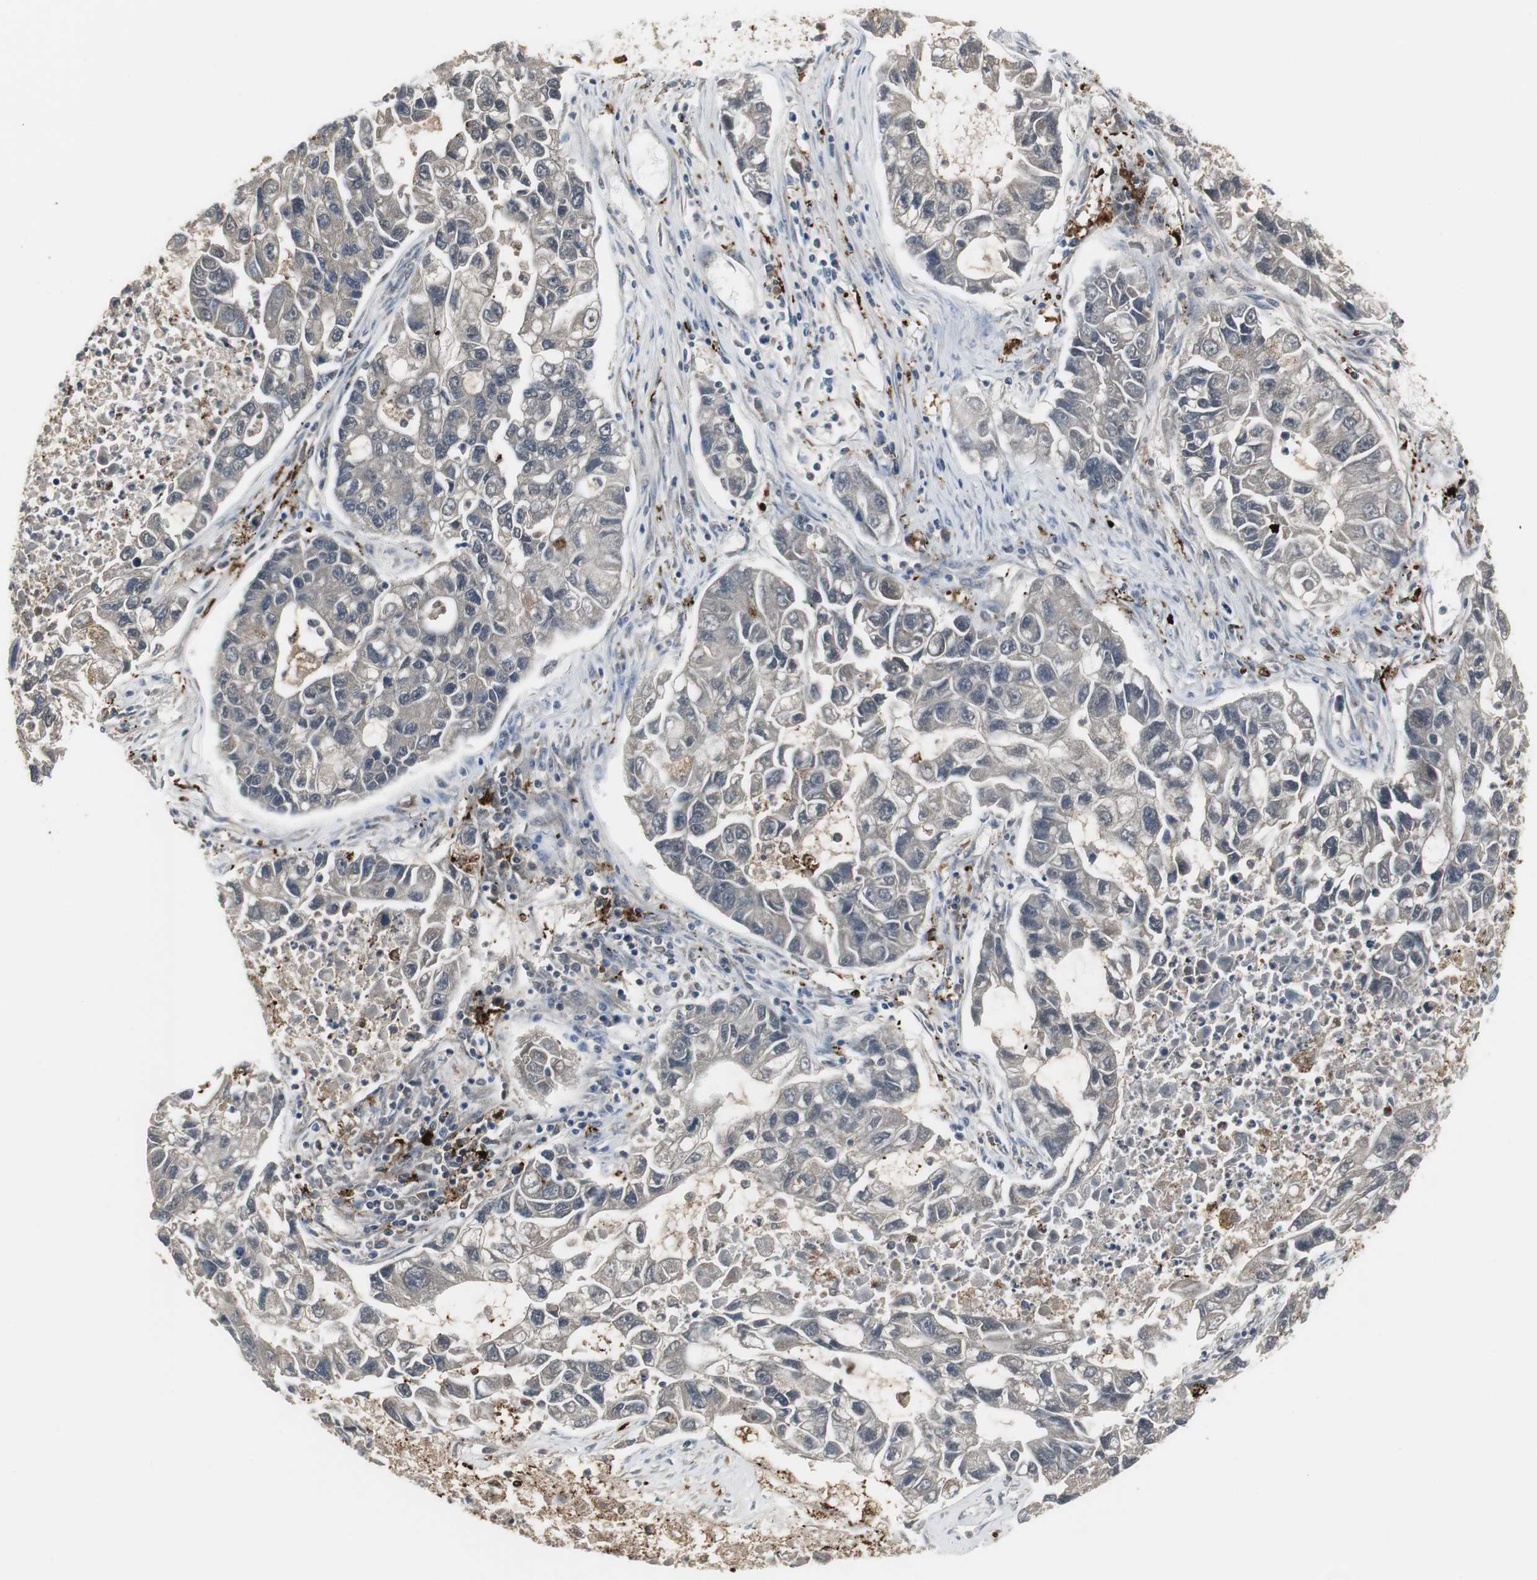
{"staining": {"intensity": "negative", "quantity": "none", "location": "none"}, "tissue": "lung cancer", "cell_type": "Tumor cells", "image_type": "cancer", "snomed": [{"axis": "morphology", "description": "Adenocarcinoma, NOS"}, {"axis": "topography", "description": "Lung"}], "caption": "Tumor cells show no significant staining in lung cancer (adenocarcinoma).", "gene": "PI15", "patient": {"sex": "female", "age": 51}}